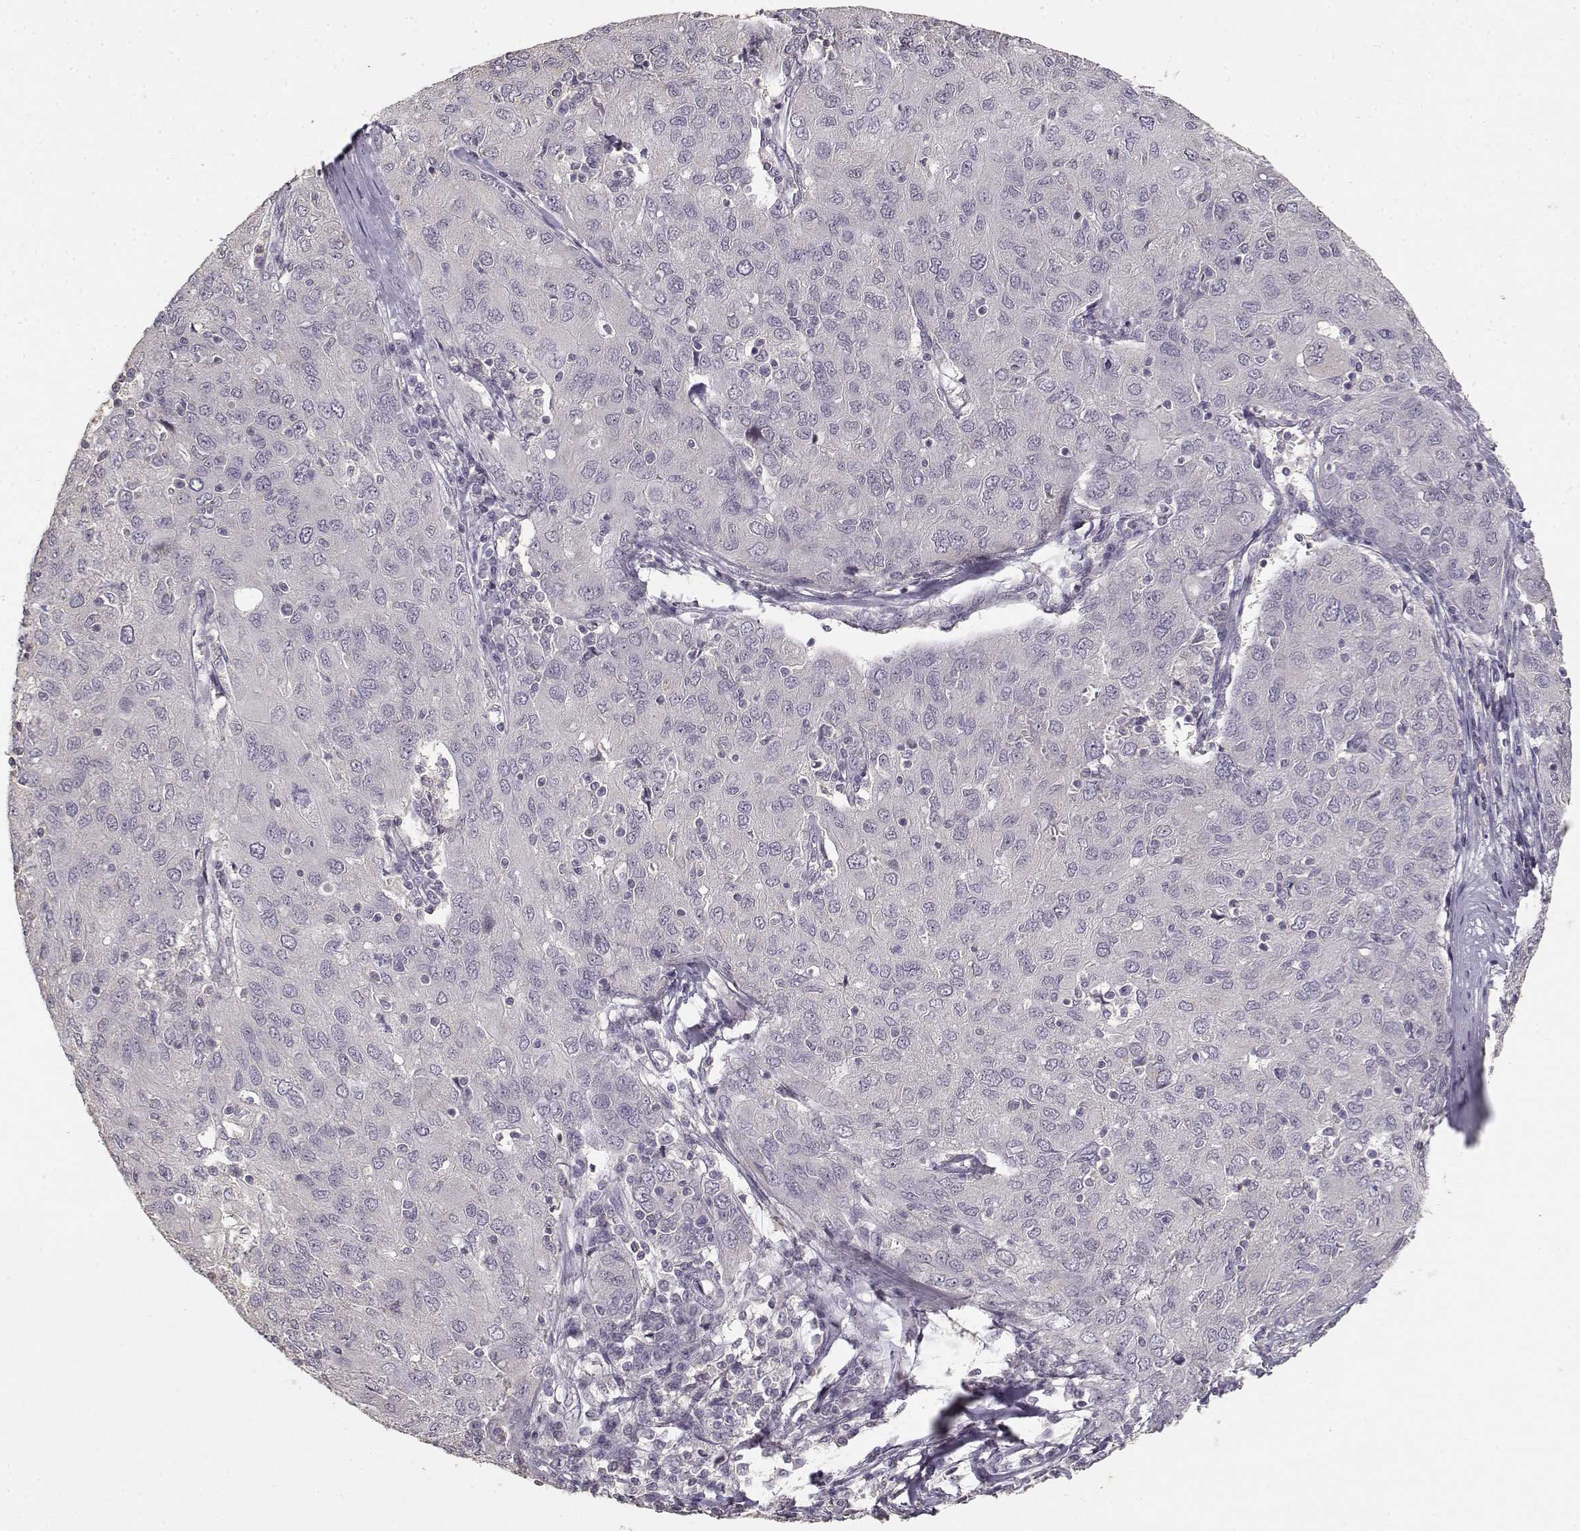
{"staining": {"intensity": "negative", "quantity": "none", "location": "none"}, "tissue": "ovarian cancer", "cell_type": "Tumor cells", "image_type": "cancer", "snomed": [{"axis": "morphology", "description": "Carcinoma, endometroid"}, {"axis": "topography", "description": "Ovary"}], "caption": "Endometroid carcinoma (ovarian) was stained to show a protein in brown. There is no significant expression in tumor cells. (DAB (3,3'-diaminobenzidine) IHC, high magnification).", "gene": "UROC1", "patient": {"sex": "female", "age": 50}}